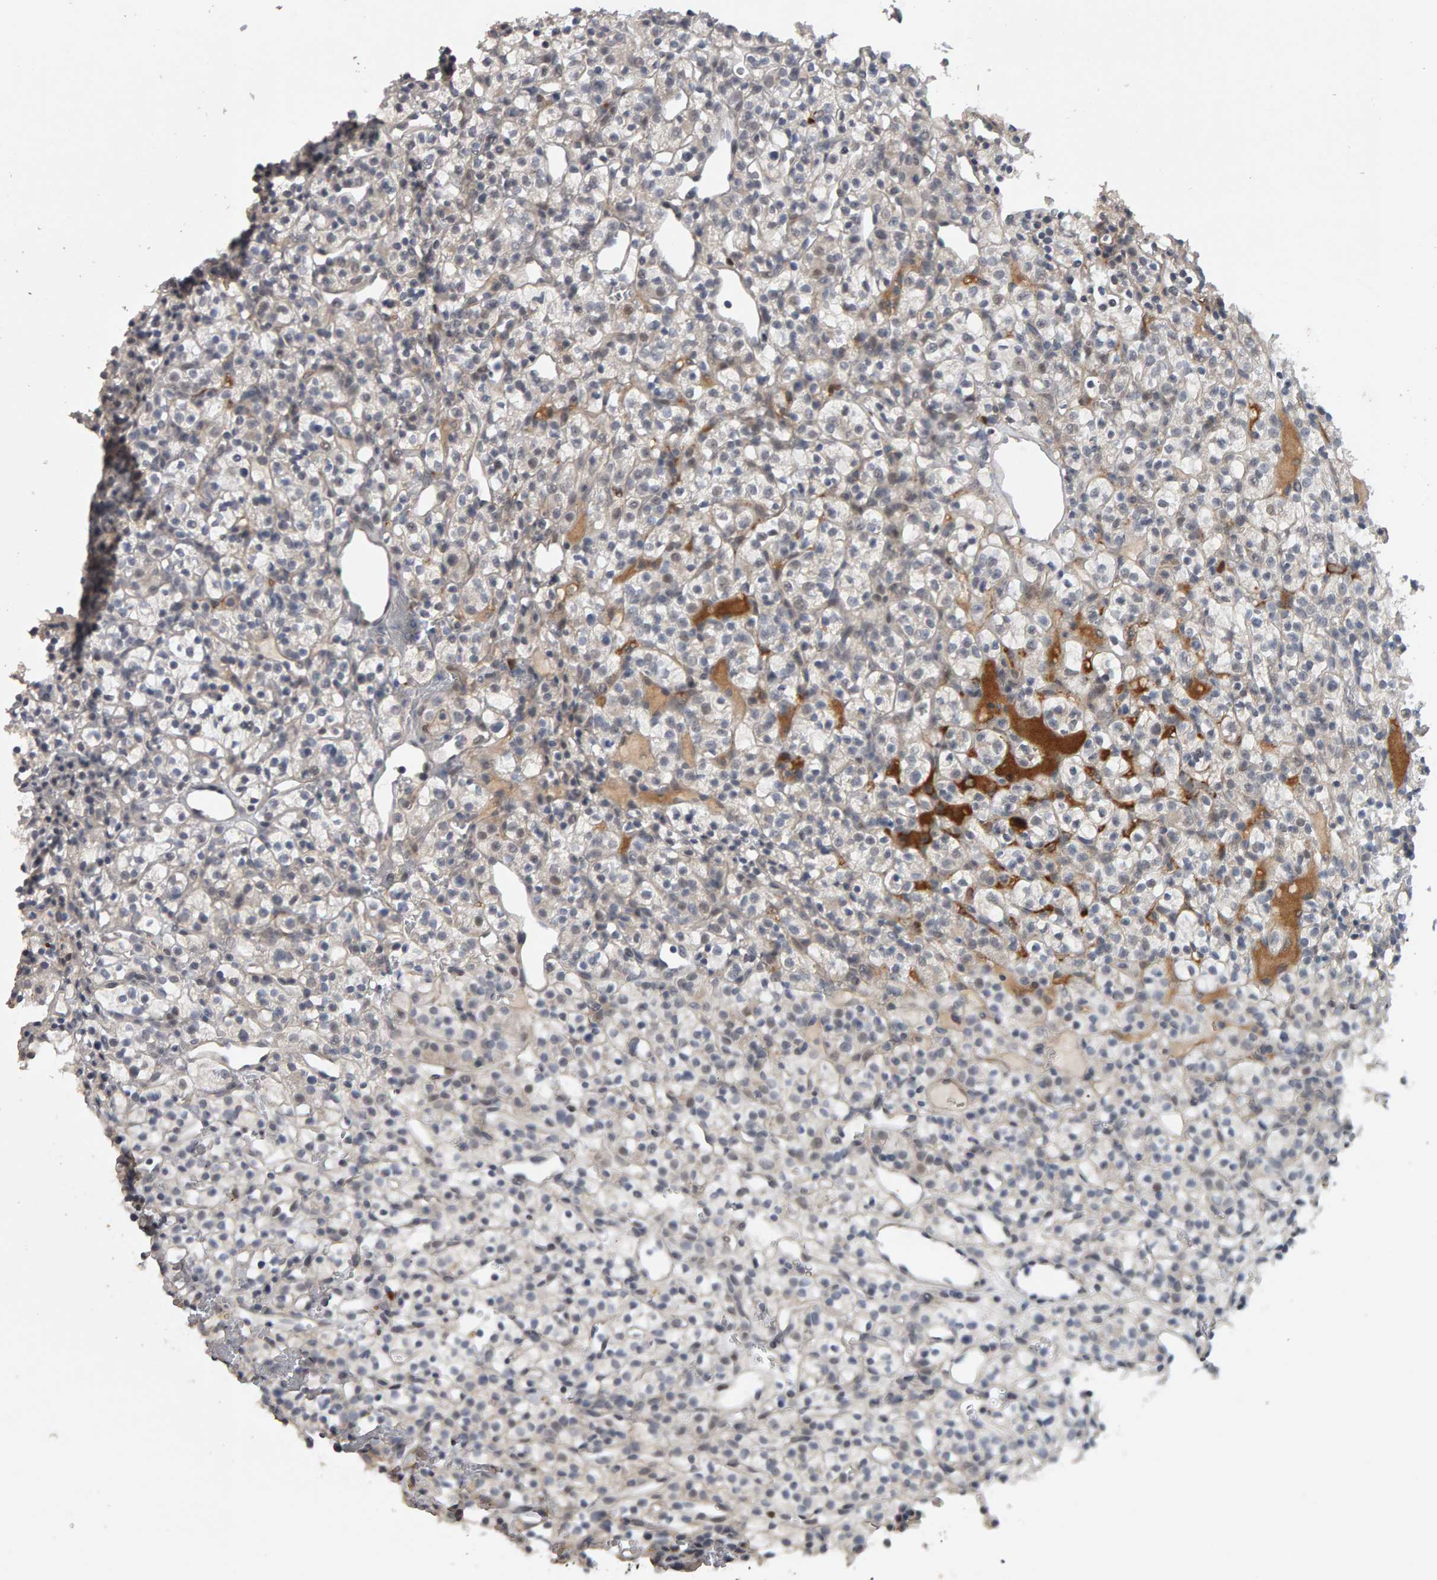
{"staining": {"intensity": "weak", "quantity": "<25%", "location": "cytoplasmic/membranous"}, "tissue": "renal cancer", "cell_type": "Tumor cells", "image_type": "cancer", "snomed": [{"axis": "morphology", "description": "Adenocarcinoma, NOS"}, {"axis": "topography", "description": "Kidney"}], "caption": "This is an immunohistochemistry photomicrograph of adenocarcinoma (renal). There is no expression in tumor cells.", "gene": "IPO8", "patient": {"sex": "female", "age": 57}}